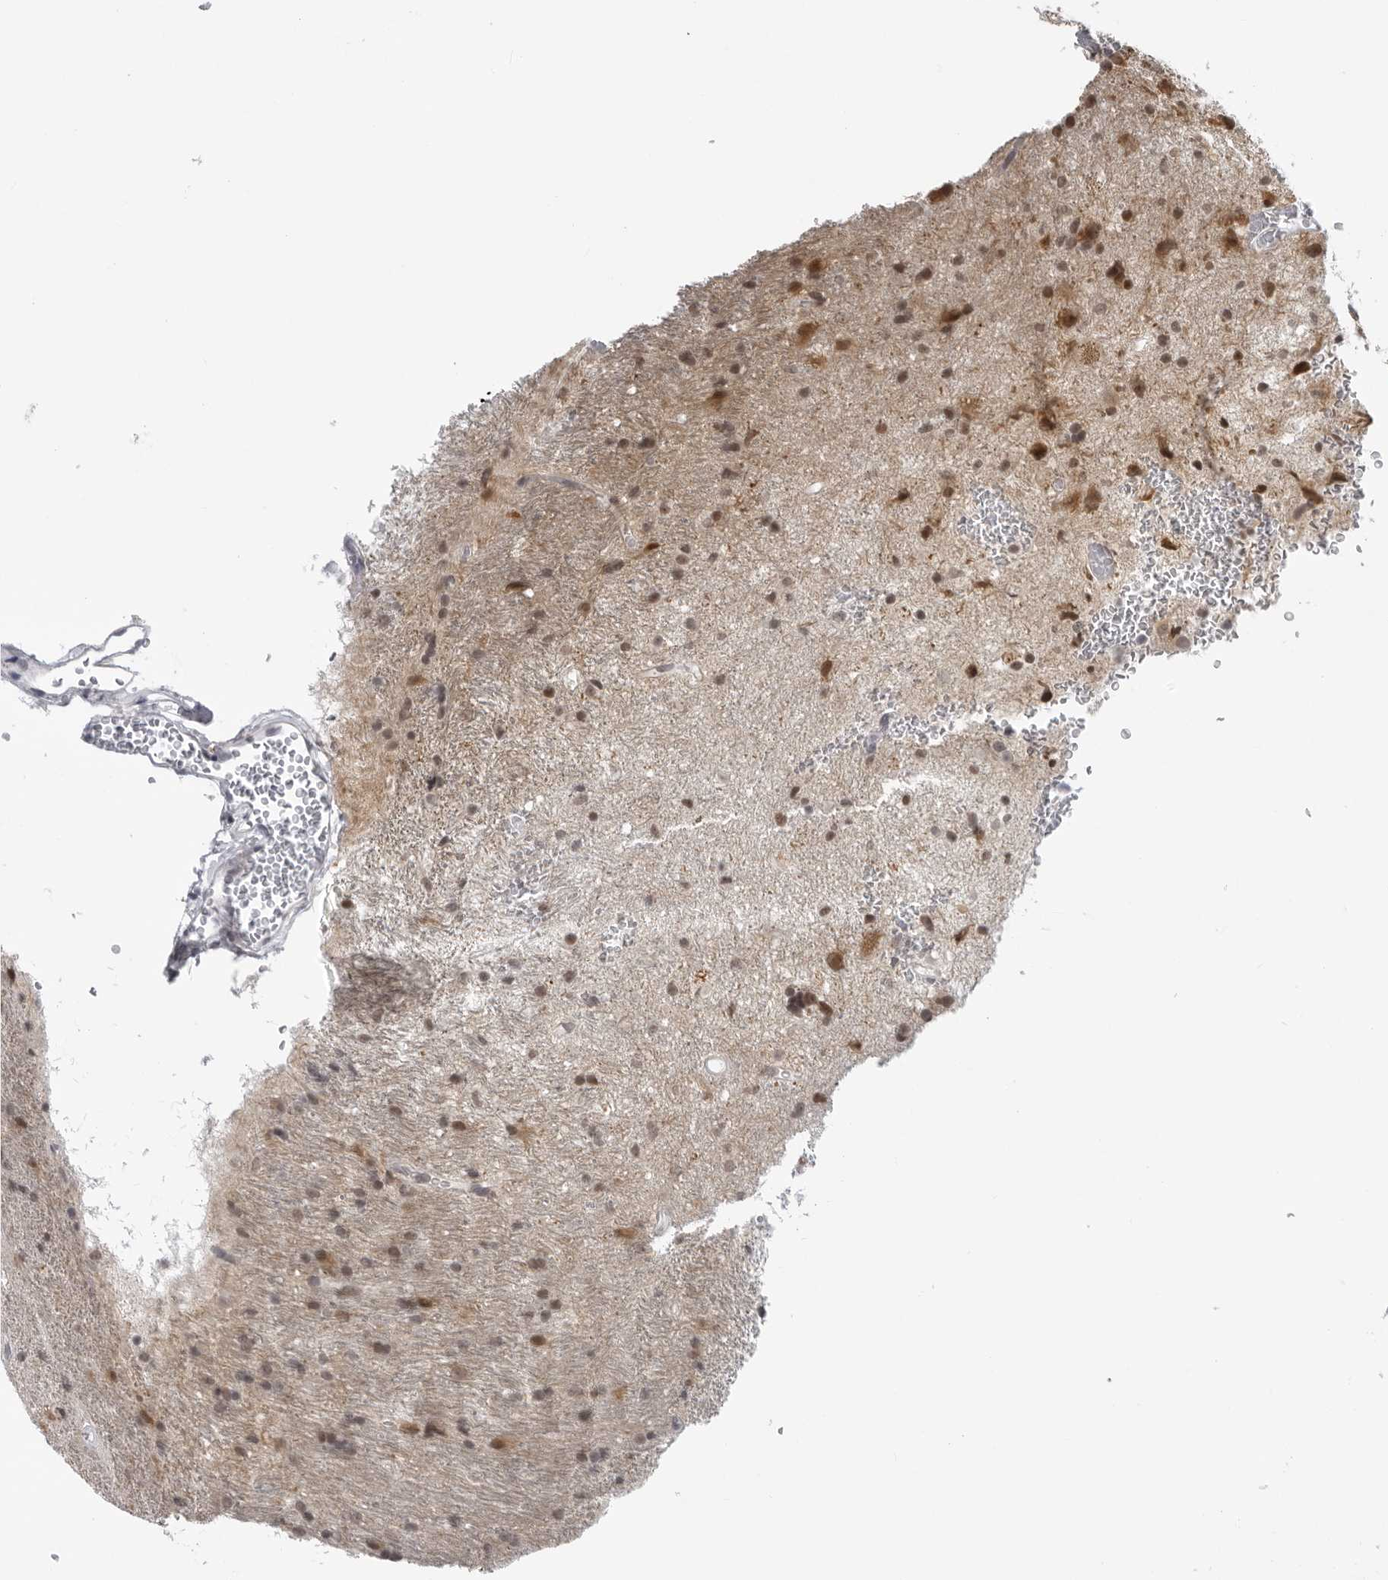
{"staining": {"intensity": "moderate", "quantity": "25%-75%", "location": "cytoplasmic/membranous,nuclear"}, "tissue": "glioma", "cell_type": "Tumor cells", "image_type": "cancer", "snomed": [{"axis": "morphology", "description": "Glioma, malignant, Low grade"}, {"axis": "topography", "description": "Brain"}], "caption": "High-magnification brightfield microscopy of malignant glioma (low-grade) stained with DAB (3,3'-diaminobenzidine) (brown) and counterstained with hematoxylin (blue). tumor cells exhibit moderate cytoplasmic/membranous and nuclear expression is appreciated in about25%-75% of cells. The staining was performed using DAB, with brown indicating positive protein expression. Nuclei are stained blue with hematoxylin.", "gene": "MAF", "patient": {"sex": "male", "age": 77}}